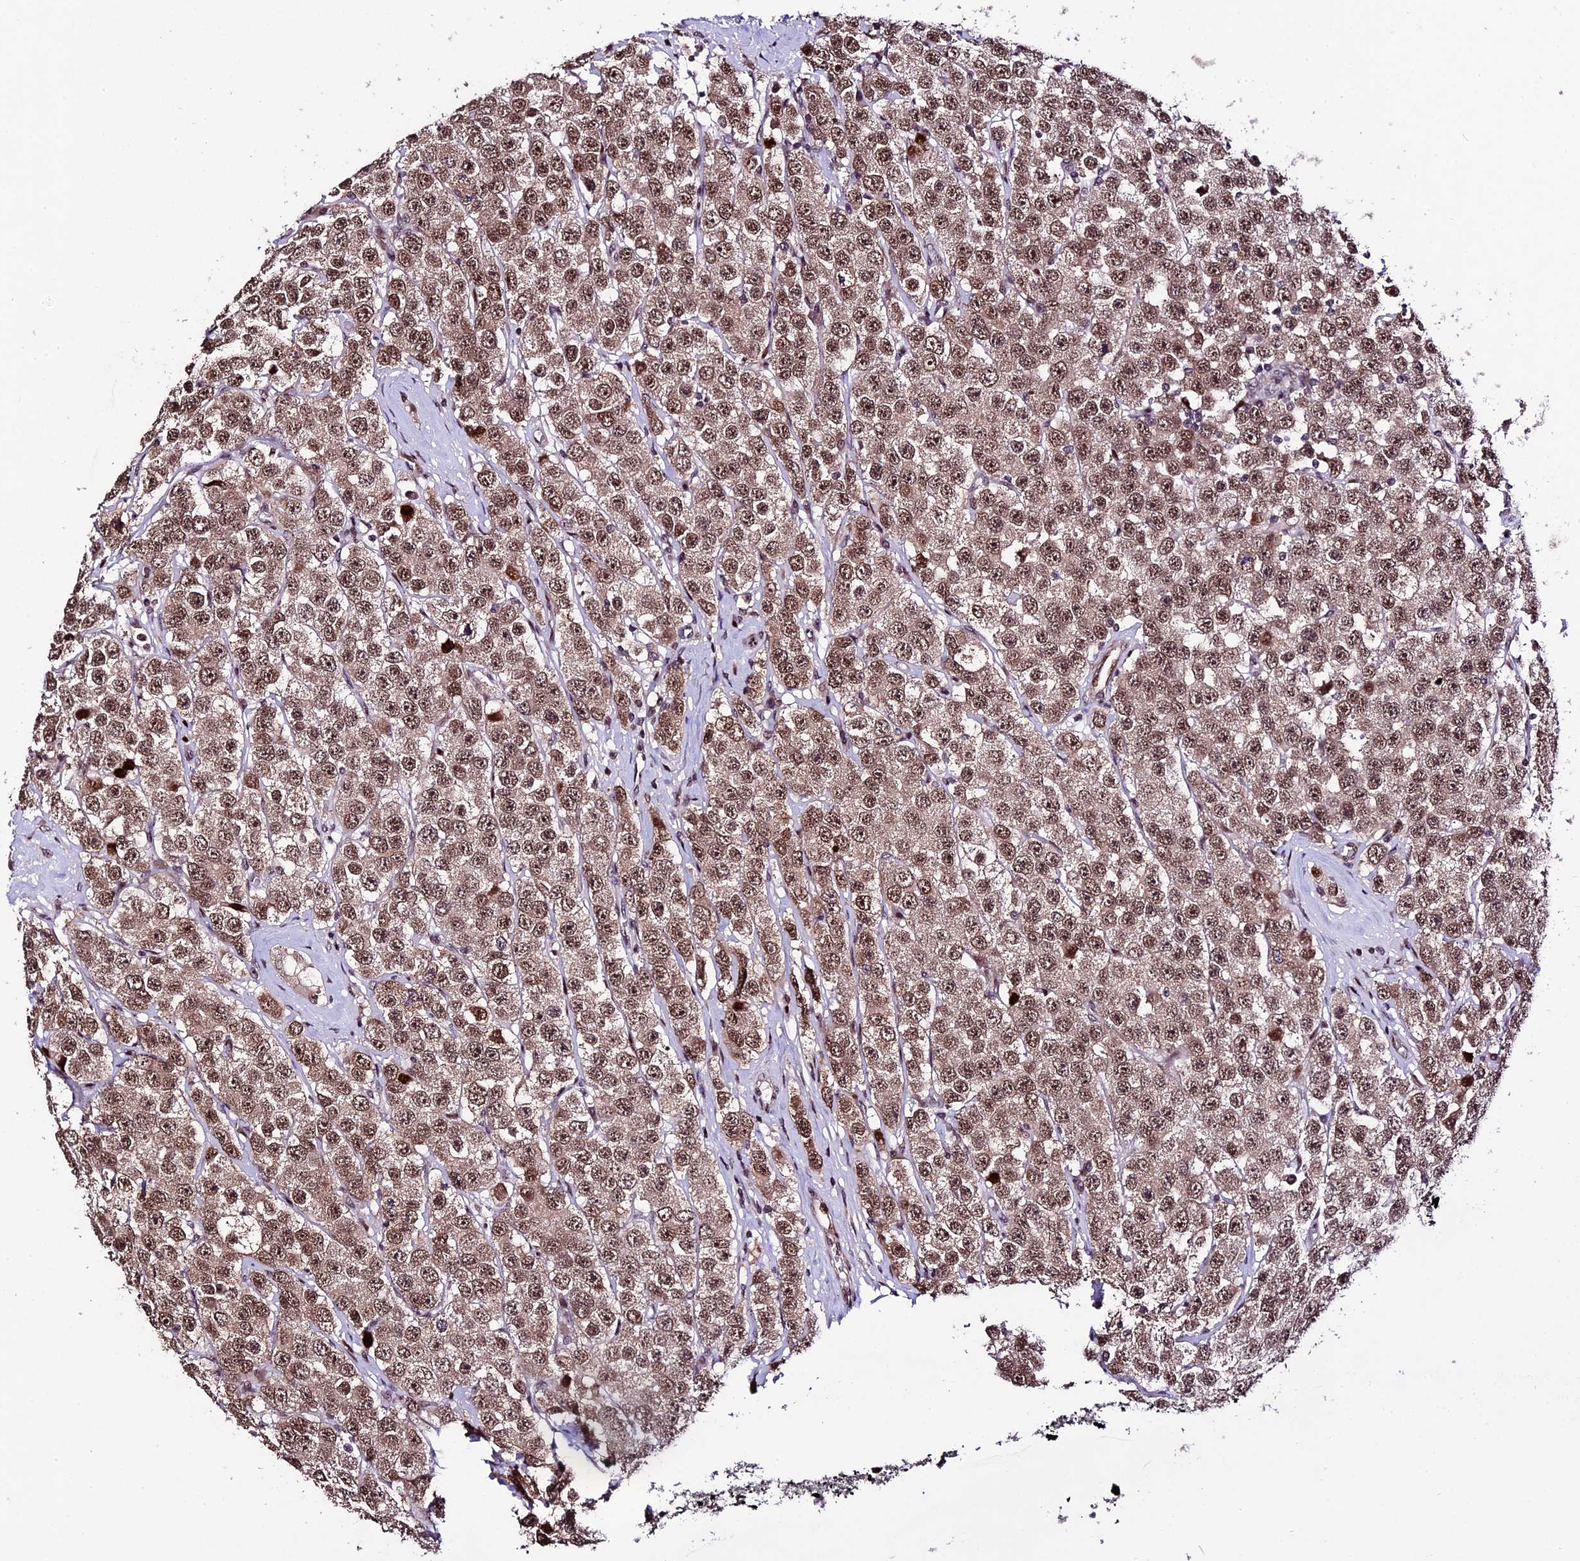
{"staining": {"intensity": "moderate", "quantity": ">75%", "location": "nuclear"}, "tissue": "testis cancer", "cell_type": "Tumor cells", "image_type": "cancer", "snomed": [{"axis": "morphology", "description": "Seminoma, NOS"}, {"axis": "topography", "description": "Testis"}], "caption": "High-magnification brightfield microscopy of testis cancer (seminoma) stained with DAB (brown) and counterstained with hematoxylin (blue). tumor cells exhibit moderate nuclear expression is appreciated in about>75% of cells. The staining is performed using DAB brown chromogen to label protein expression. The nuclei are counter-stained blue using hematoxylin.", "gene": "TCP11L2", "patient": {"sex": "male", "age": 28}}